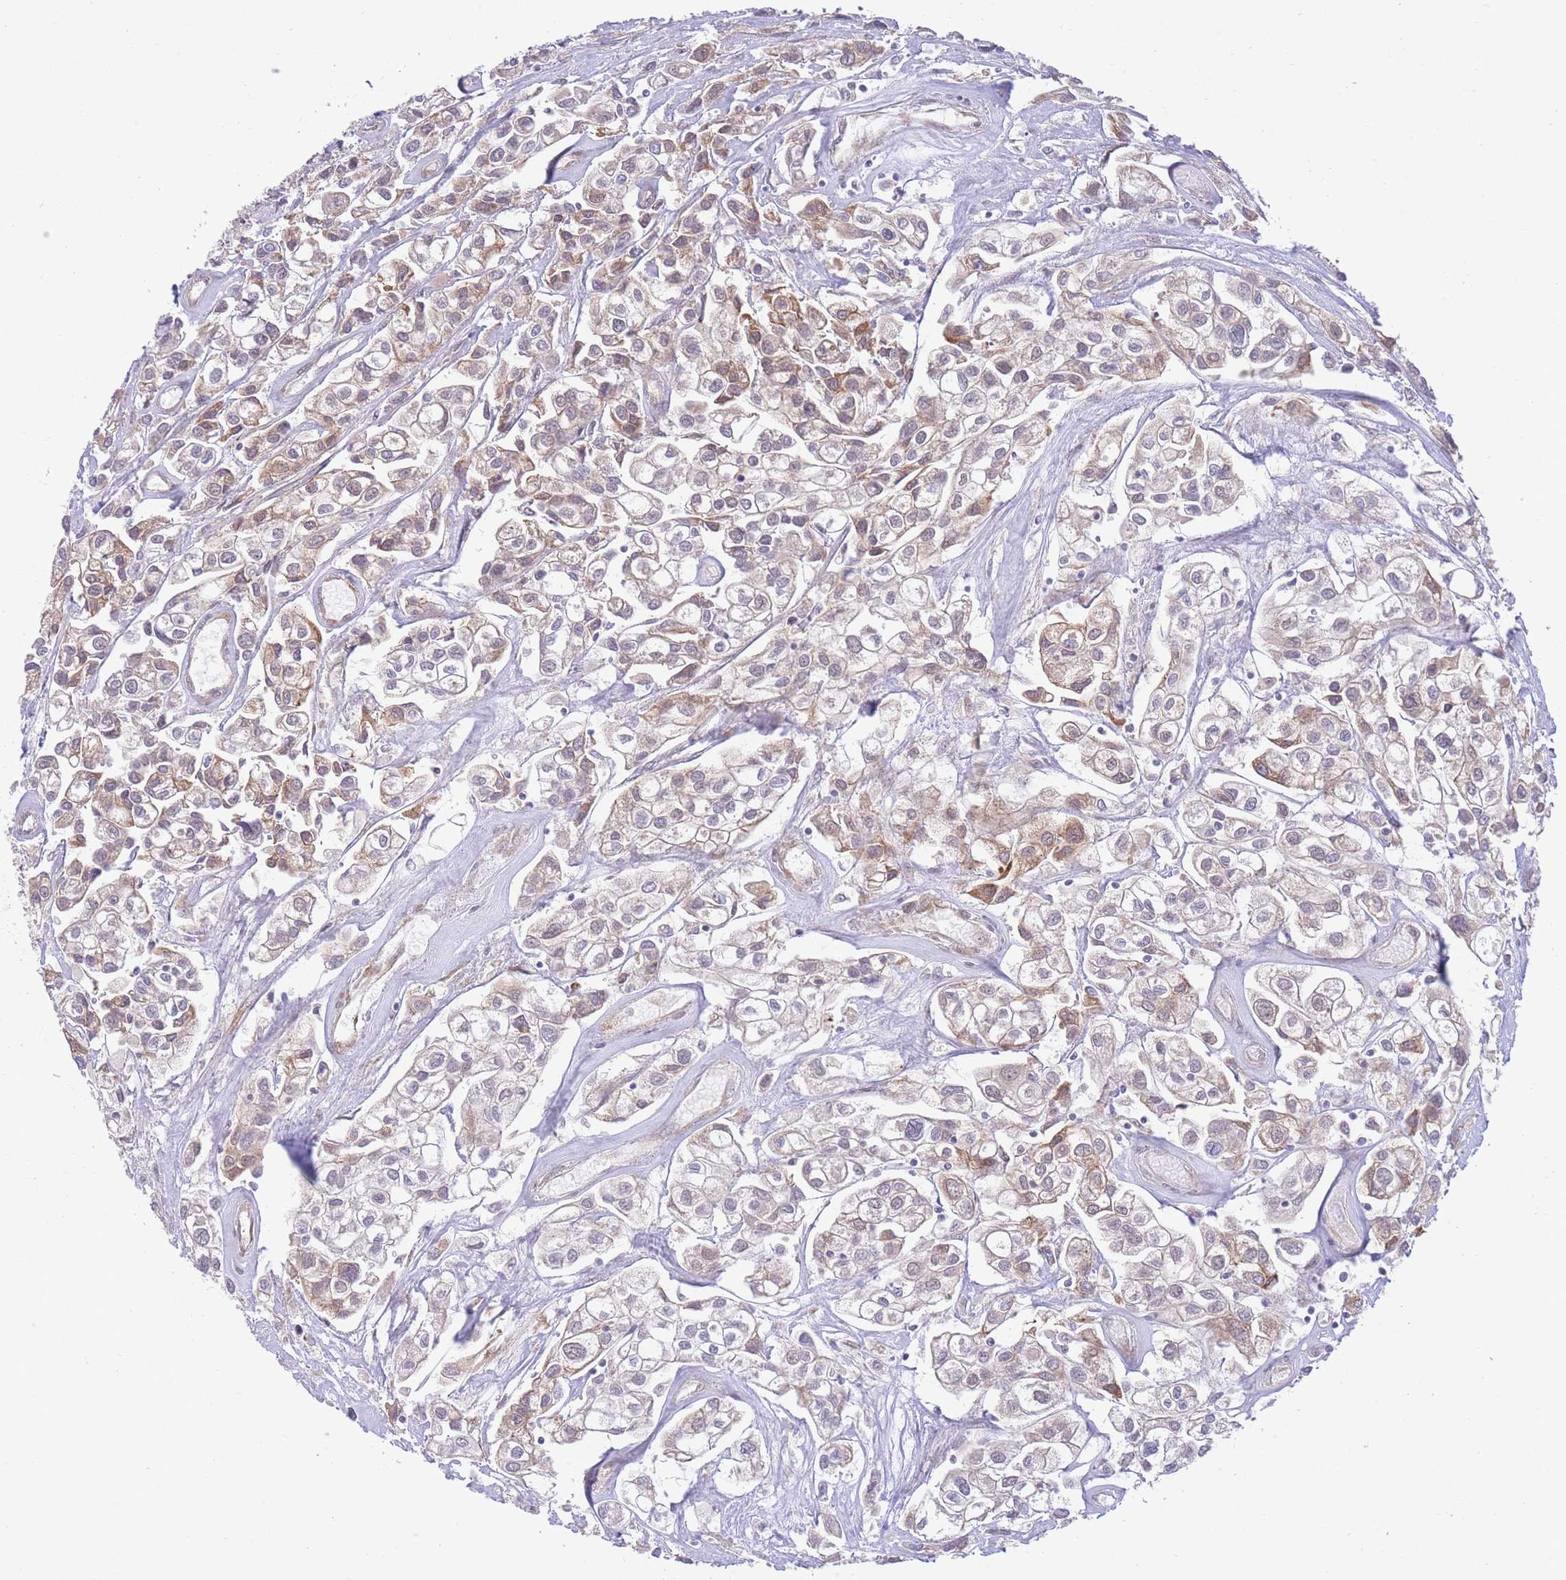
{"staining": {"intensity": "moderate", "quantity": "<25%", "location": "cytoplasmic/membranous"}, "tissue": "urothelial cancer", "cell_type": "Tumor cells", "image_type": "cancer", "snomed": [{"axis": "morphology", "description": "Urothelial carcinoma, High grade"}, {"axis": "topography", "description": "Urinary bladder"}], "caption": "Urothelial cancer tissue shows moderate cytoplasmic/membranous expression in about <25% of tumor cells", "gene": "EXOSC8", "patient": {"sex": "male", "age": 67}}